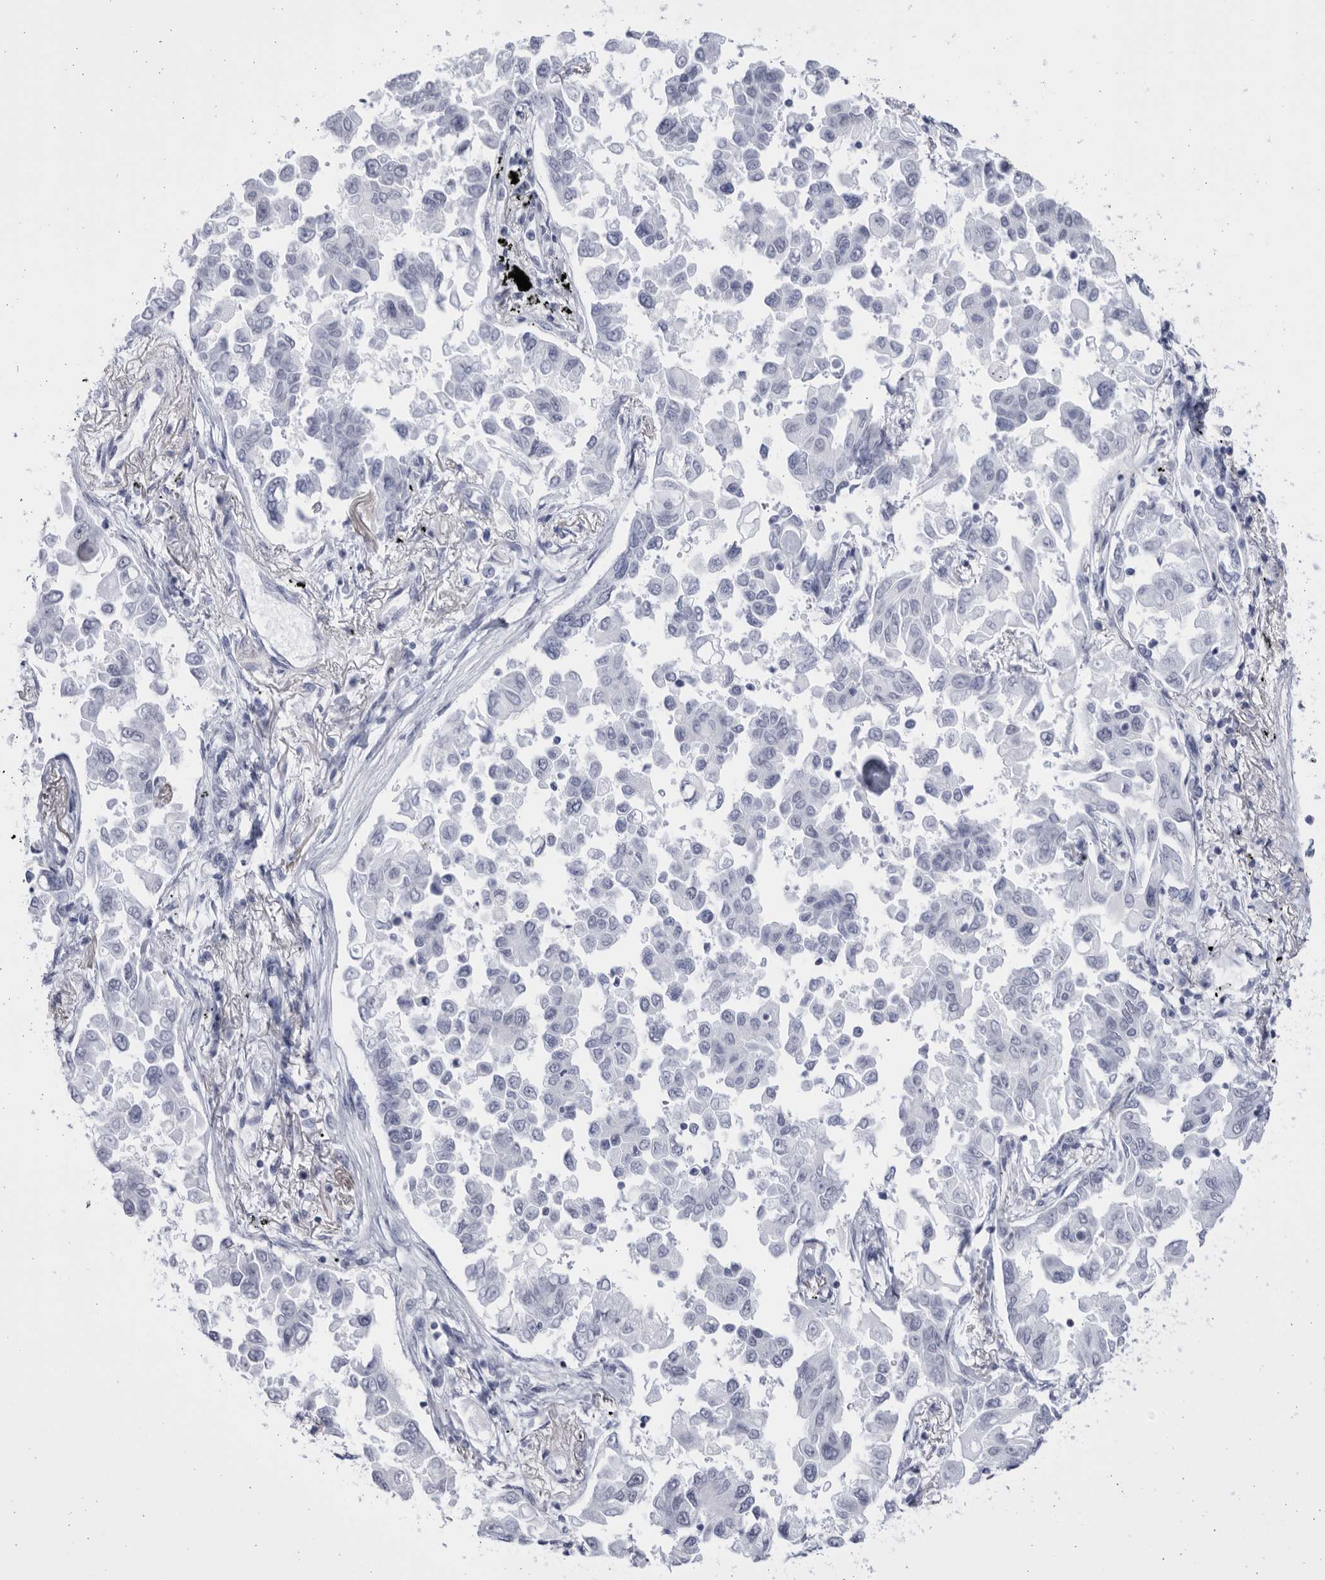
{"staining": {"intensity": "negative", "quantity": "none", "location": "none"}, "tissue": "lung cancer", "cell_type": "Tumor cells", "image_type": "cancer", "snomed": [{"axis": "morphology", "description": "Adenocarcinoma, NOS"}, {"axis": "topography", "description": "Lung"}], "caption": "High power microscopy photomicrograph of an immunohistochemistry histopathology image of lung adenocarcinoma, revealing no significant staining in tumor cells.", "gene": "CCDC181", "patient": {"sex": "female", "age": 67}}